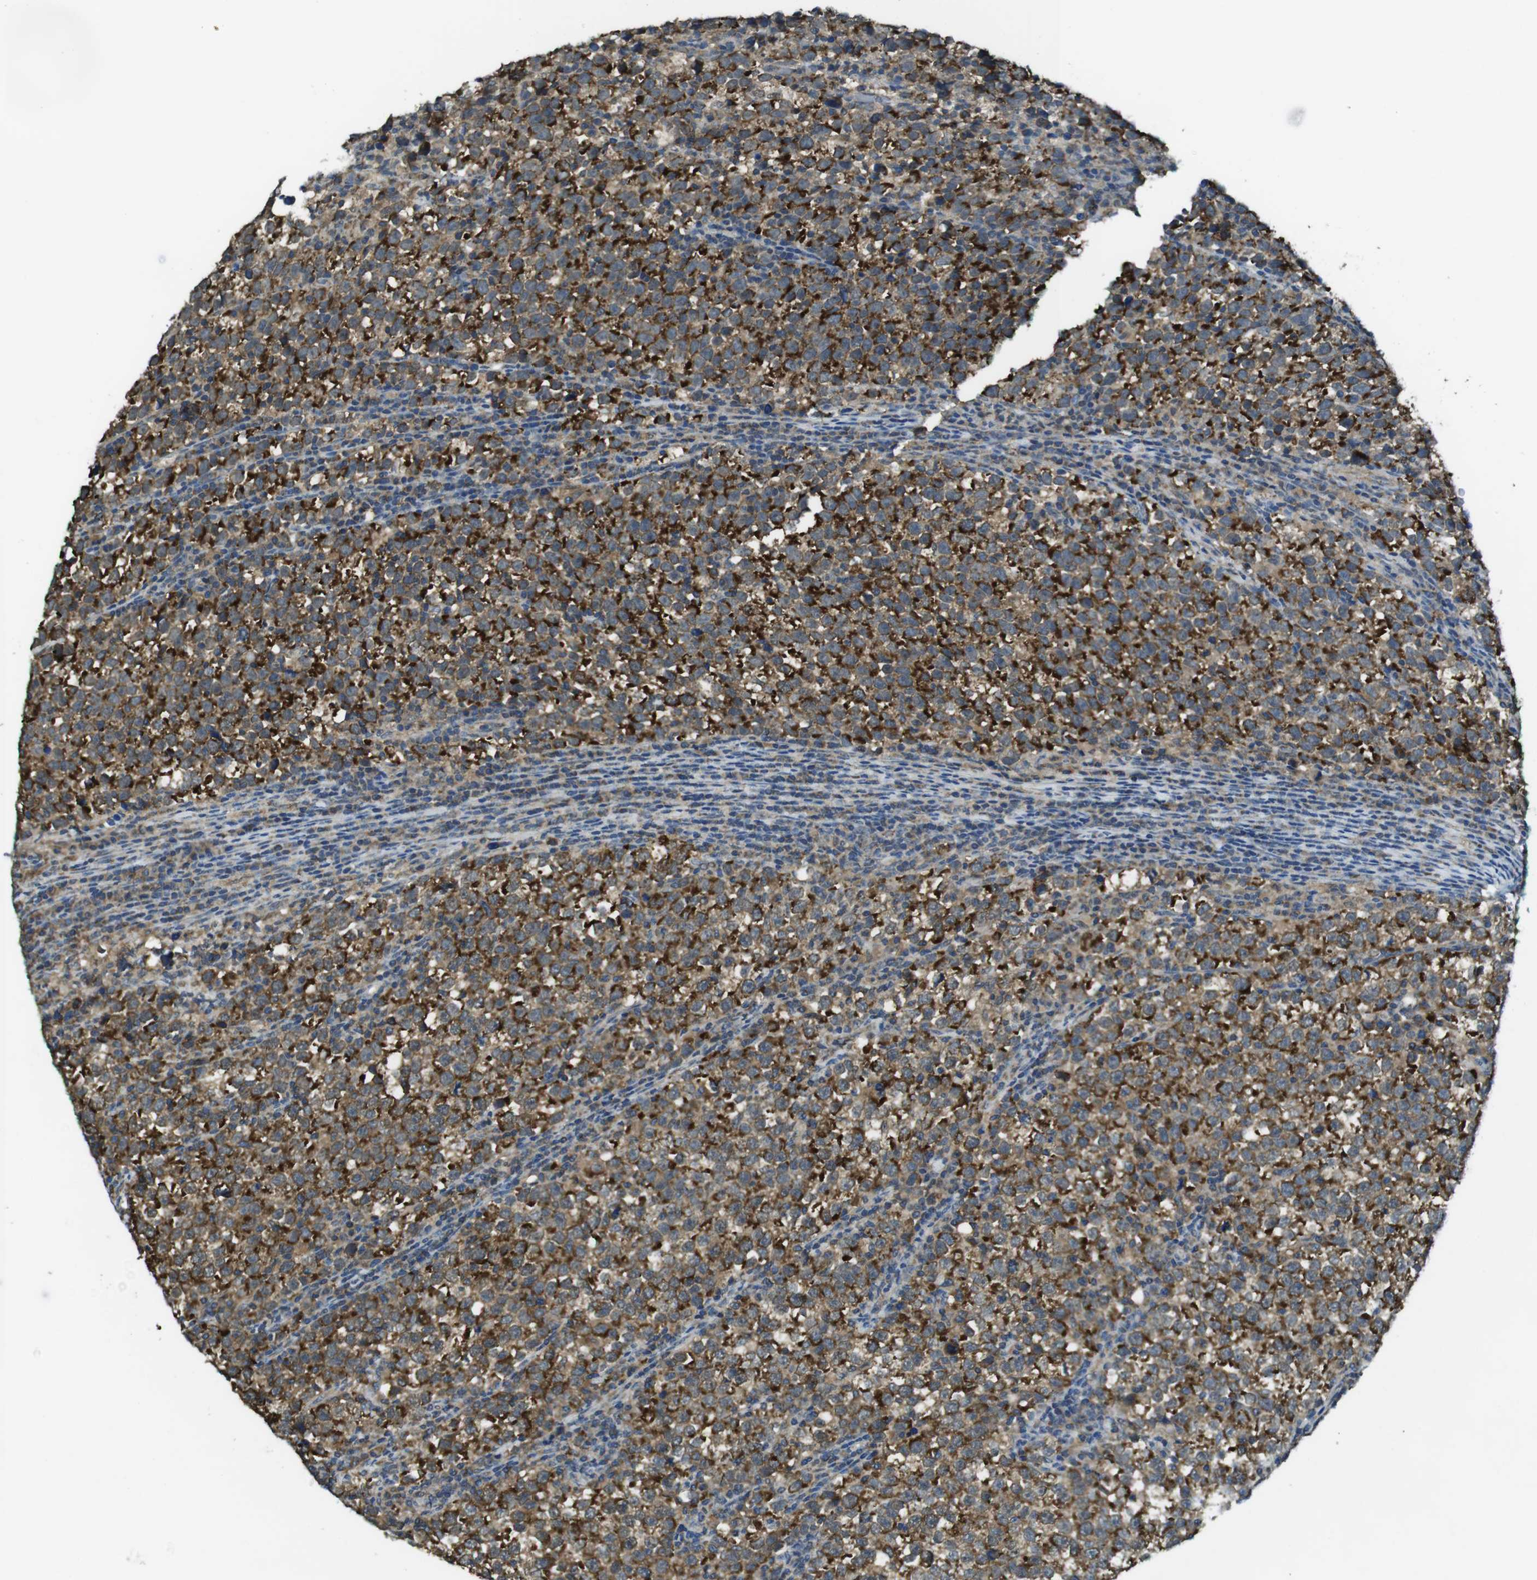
{"staining": {"intensity": "strong", "quantity": ">75%", "location": "cytoplasmic/membranous"}, "tissue": "testis cancer", "cell_type": "Tumor cells", "image_type": "cancer", "snomed": [{"axis": "morphology", "description": "Normal tissue, NOS"}, {"axis": "morphology", "description": "Seminoma, NOS"}, {"axis": "topography", "description": "Testis"}], "caption": "Protein expression analysis of testis cancer displays strong cytoplasmic/membranous positivity in approximately >75% of tumor cells. Nuclei are stained in blue.", "gene": "BRI3BP", "patient": {"sex": "male", "age": 43}}